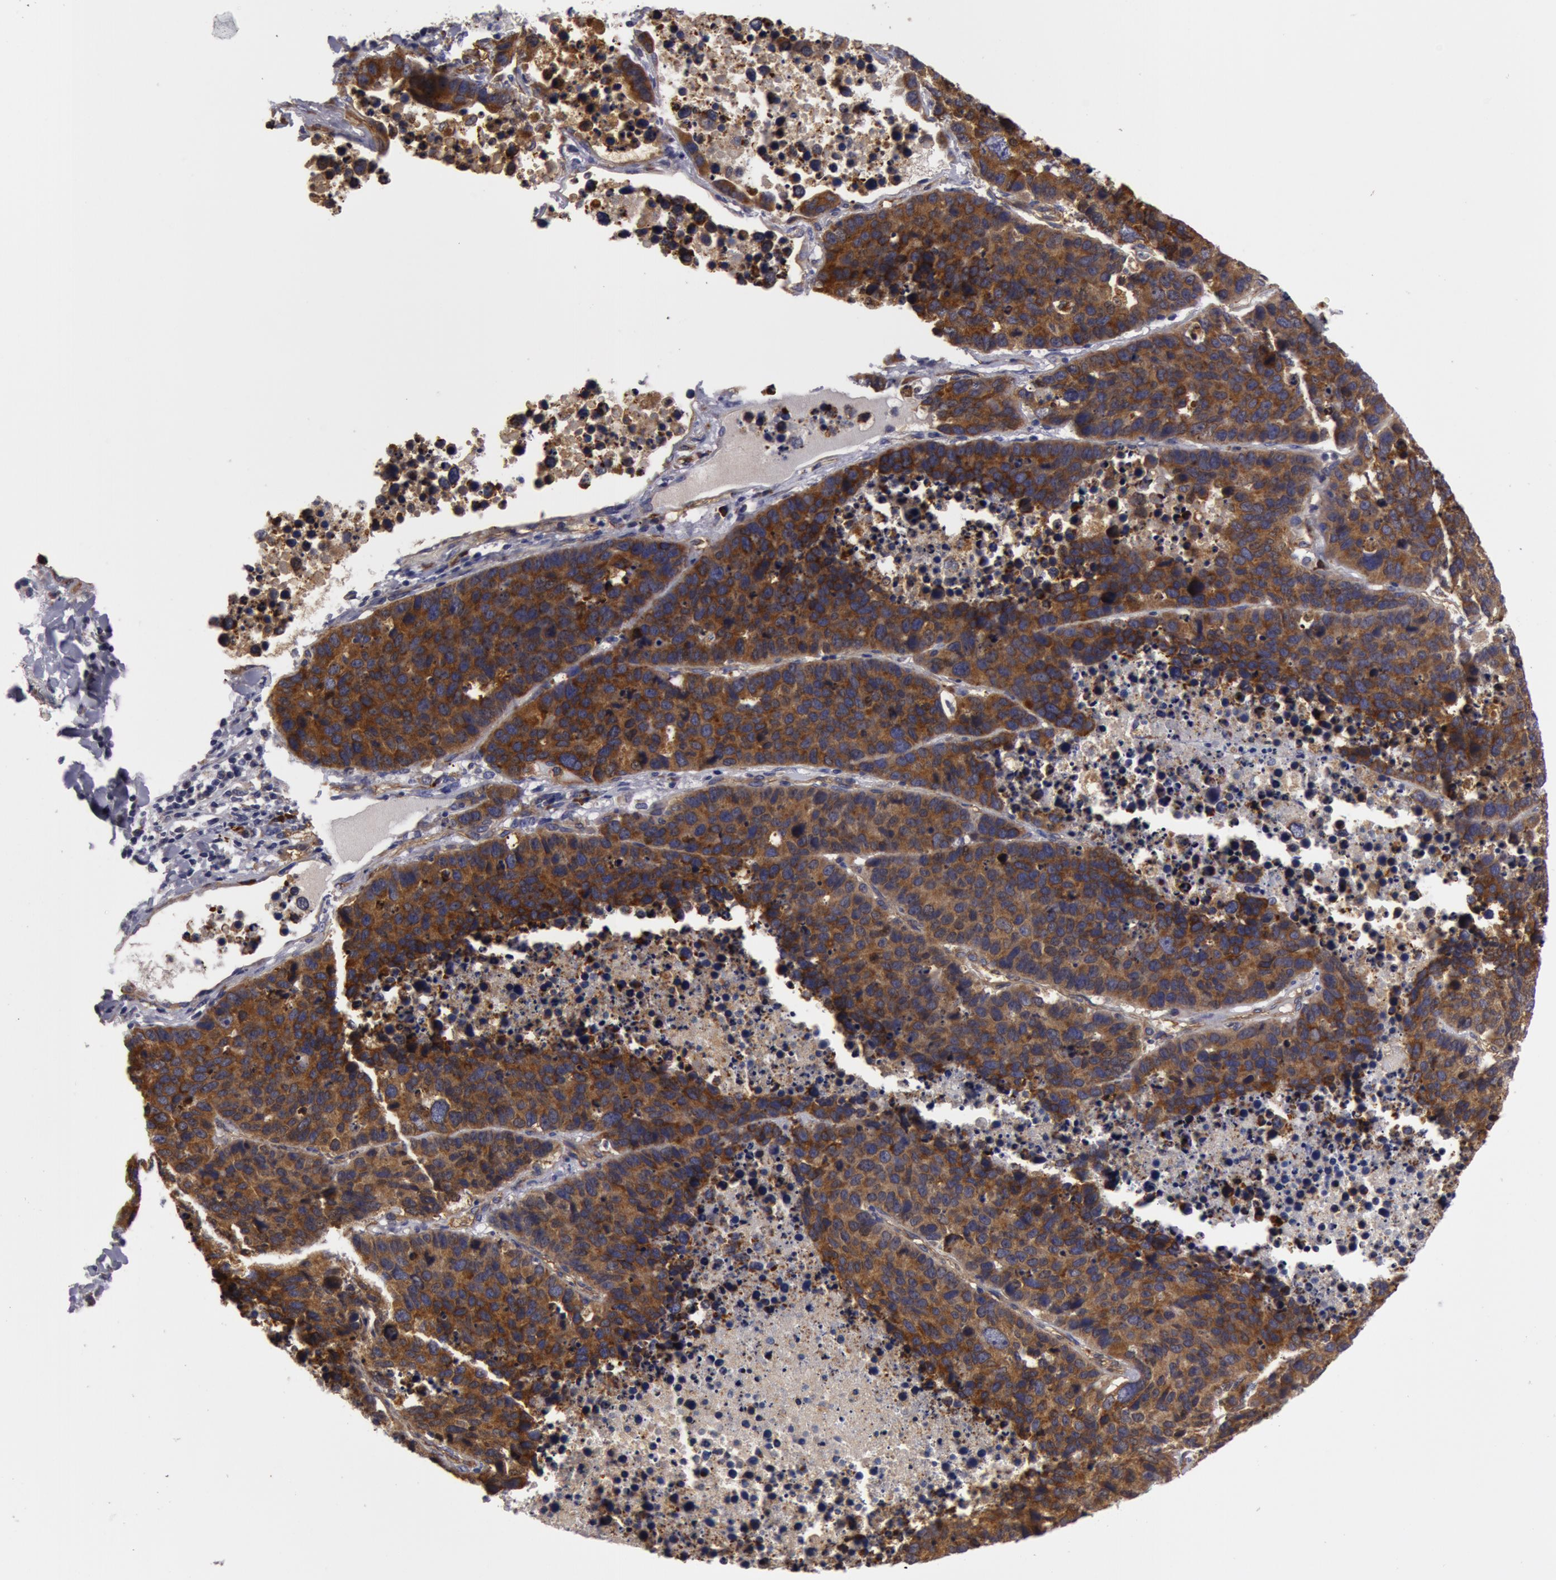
{"staining": {"intensity": "moderate", "quantity": ">75%", "location": "cytoplasmic/membranous"}, "tissue": "lung cancer", "cell_type": "Tumor cells", "image_type": "cancer", "snomed": [{"axis": "morphology", "description": "Carcinoid, malignant, NOS"}, {"axis": "topography", "description": "Lung"}], "caption": "Tumor cells display moderate cytoplasmic/membranous positivity in about >75% of cells in malignant carcinoid (lung).", "gene": "IL23A", "patient": {"sex": "male", "age": 60}}